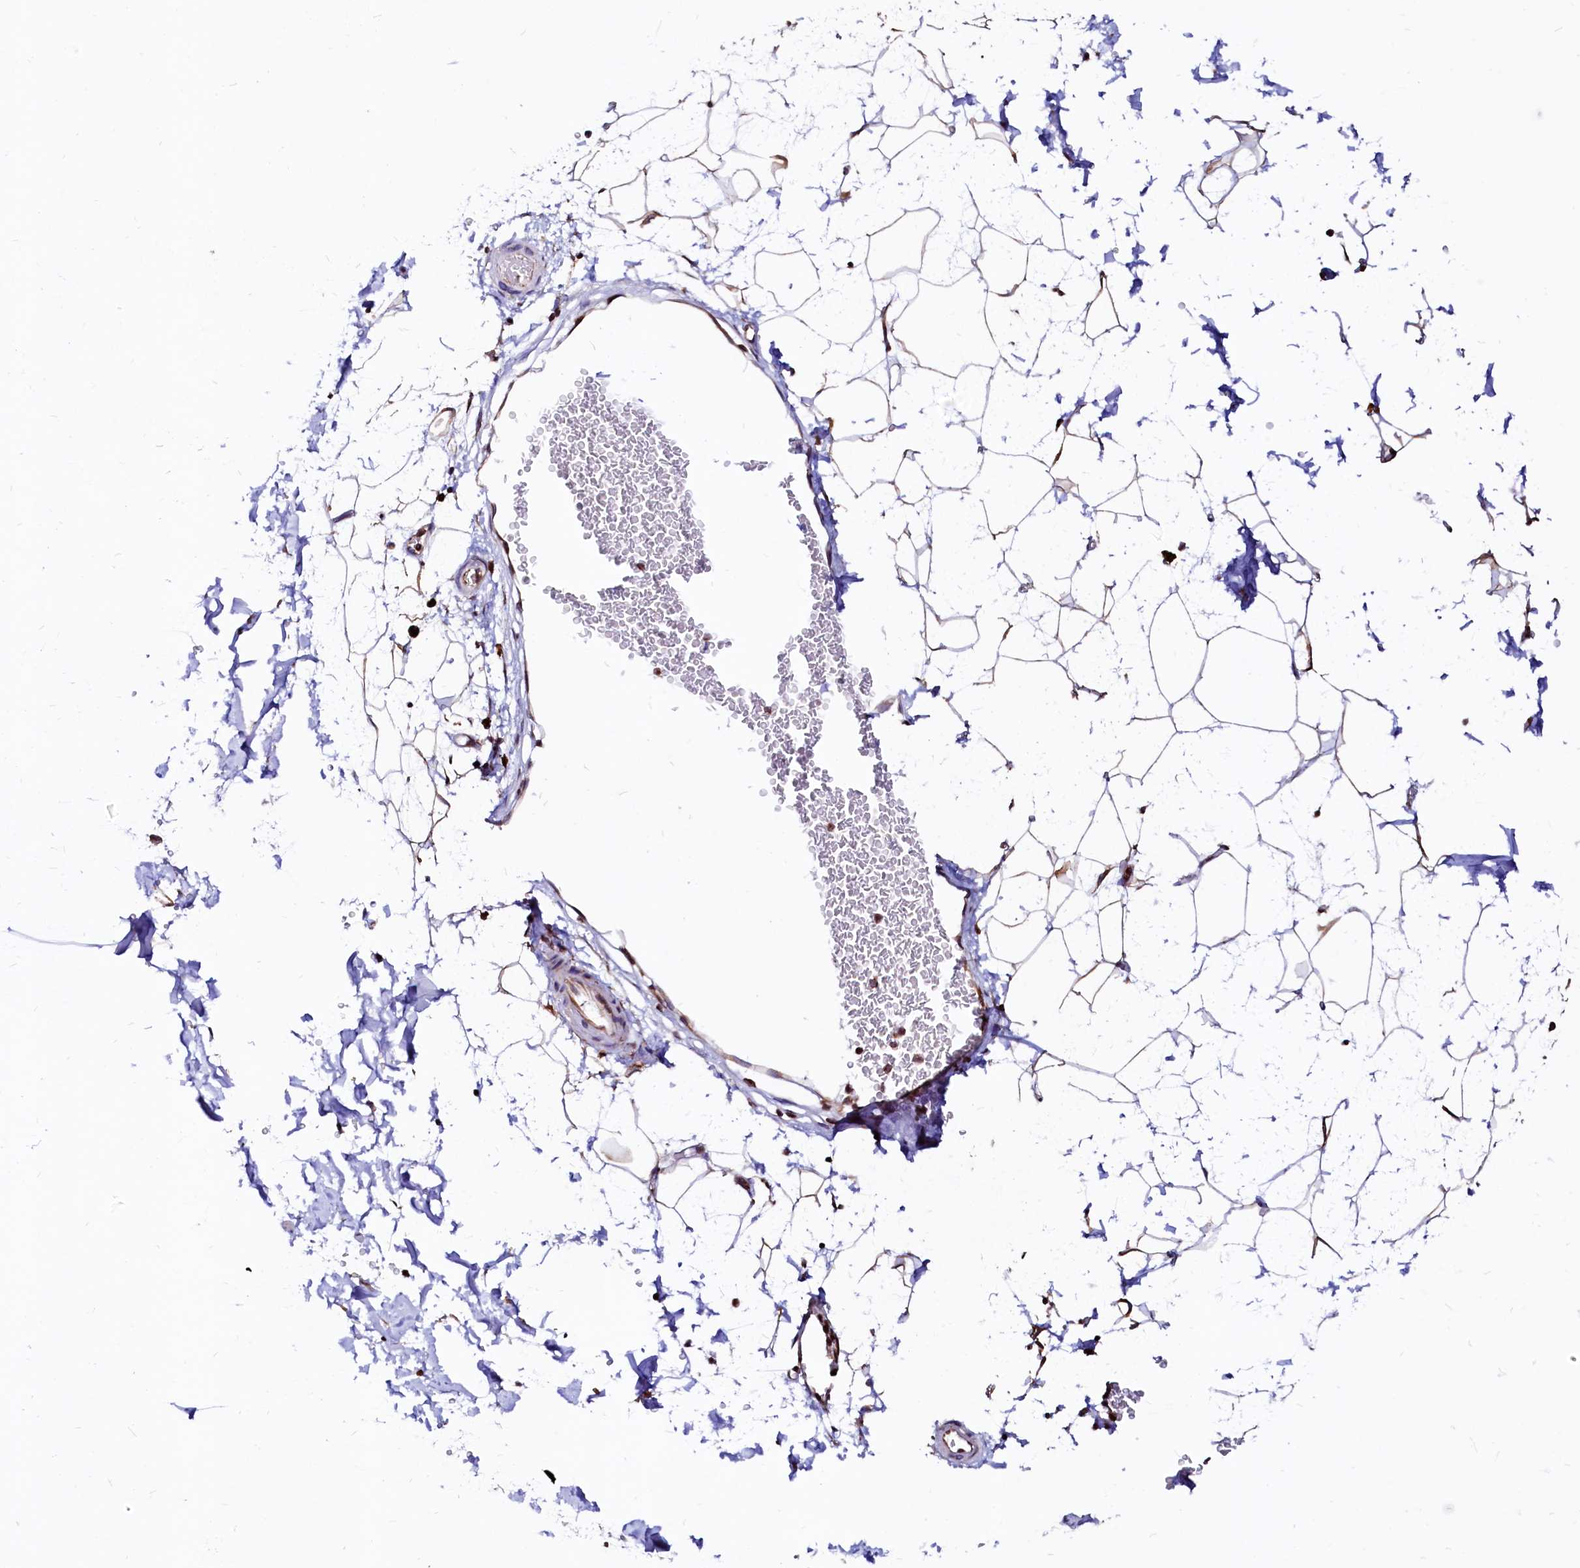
{"staining": {"intensity": "moderate", "quantity": "25%-75%", "location": "cytoplasmic/membranous"}, "tissue": "adipose tissue", "cell_type": "Adipocytes", "image_type": "normal", "snomed": [{"axis": "morphology", "description": "Normal tissue, NOS"}, {"axis": "topography", "description": "Soft tissue"}], "caption": "Immunohistochemistry (IHC) image of unremarkable human adipose tissue stained for a protein (brown), which reveals medium levels of moderate cytoplasmic/membranous expression in about 25%-75% of adipocytes.", "gene": "DERL1", "patient": {"sex": "male", "age": 72}}